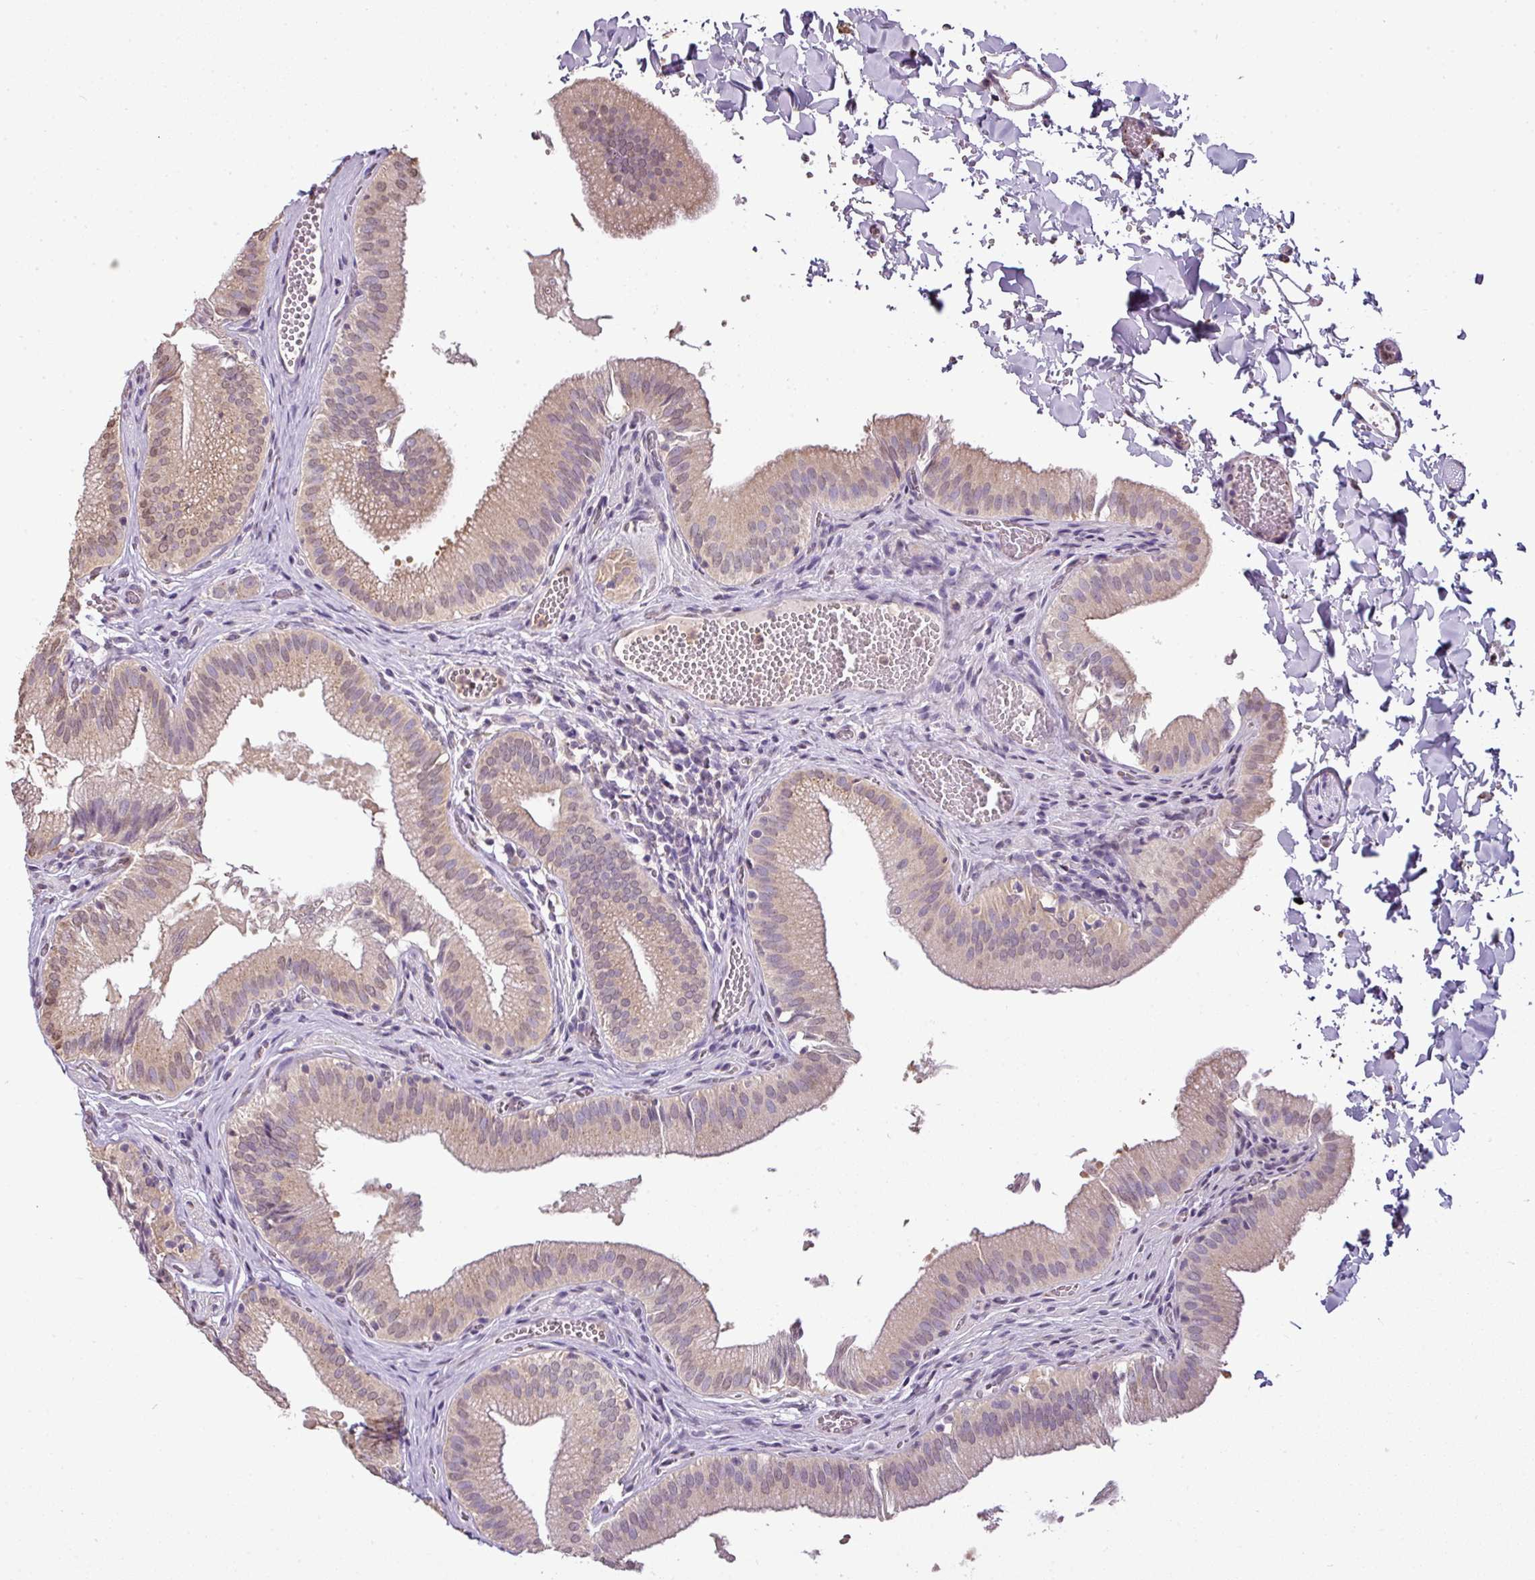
{"staining": {"intensity": "moderate", "quantity": ">75%", "location": "cytoplasmic/membranous"}, "tissue": "gallbladder", "cell_type": "Glandular cells", "image_type": "normal", "snomed": [{"axis": "morphology", "description": "Normal tissue, NOS"}, {"axis": "topography", "description": "Gallbladder"}, {"axis": "topography", "description": "Peripheral nerve tissue"}], "caption": "A photomicrograph of gallbladder stained for a protein exhibits moderate cytoplasmic/membranous brown staining in glandular cells. (DAB = brown stain, brightfield microscopy at high magnification).", "gene": "JPH2", "patient": {"sex": "male", "age": 17}}